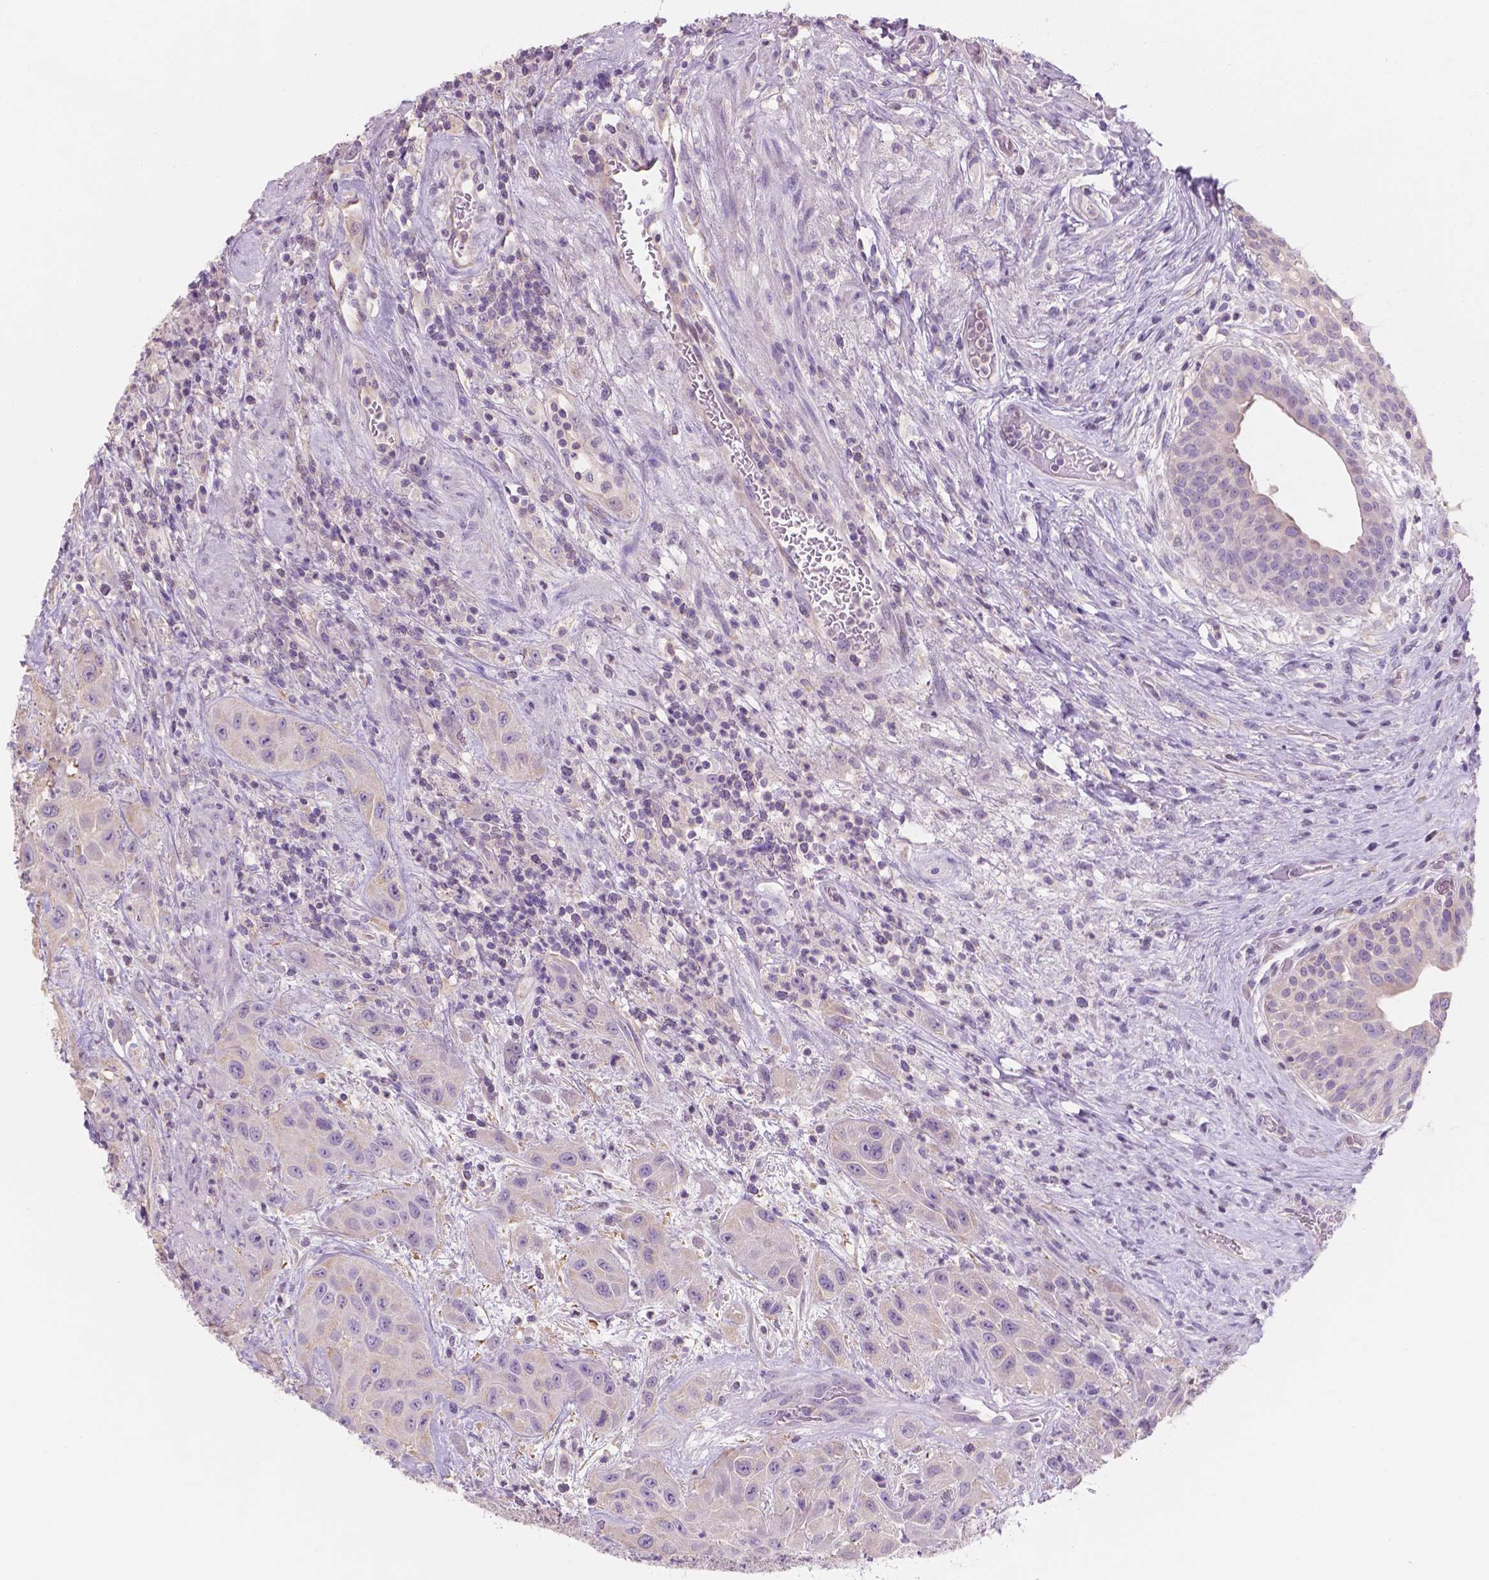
{"staining": {"intensity": "negative", "quantity": "none", "location": "none"}, "tissue": "urothelial cancer", "cell_type": "Tumor cells", "image_type": "cancer", "snomed": [{"axis": "morphology", "description": "Urothelial carcinoma, High grade"}, {"axis": "topography", "description": "Urinary bladder"}], "caption": "IHC of human urothelial carcinoma (high-grade) reveals no positivity in tumor cells.", "gene": "SBSN", "patient": {"sex": "male", "age": 79}}